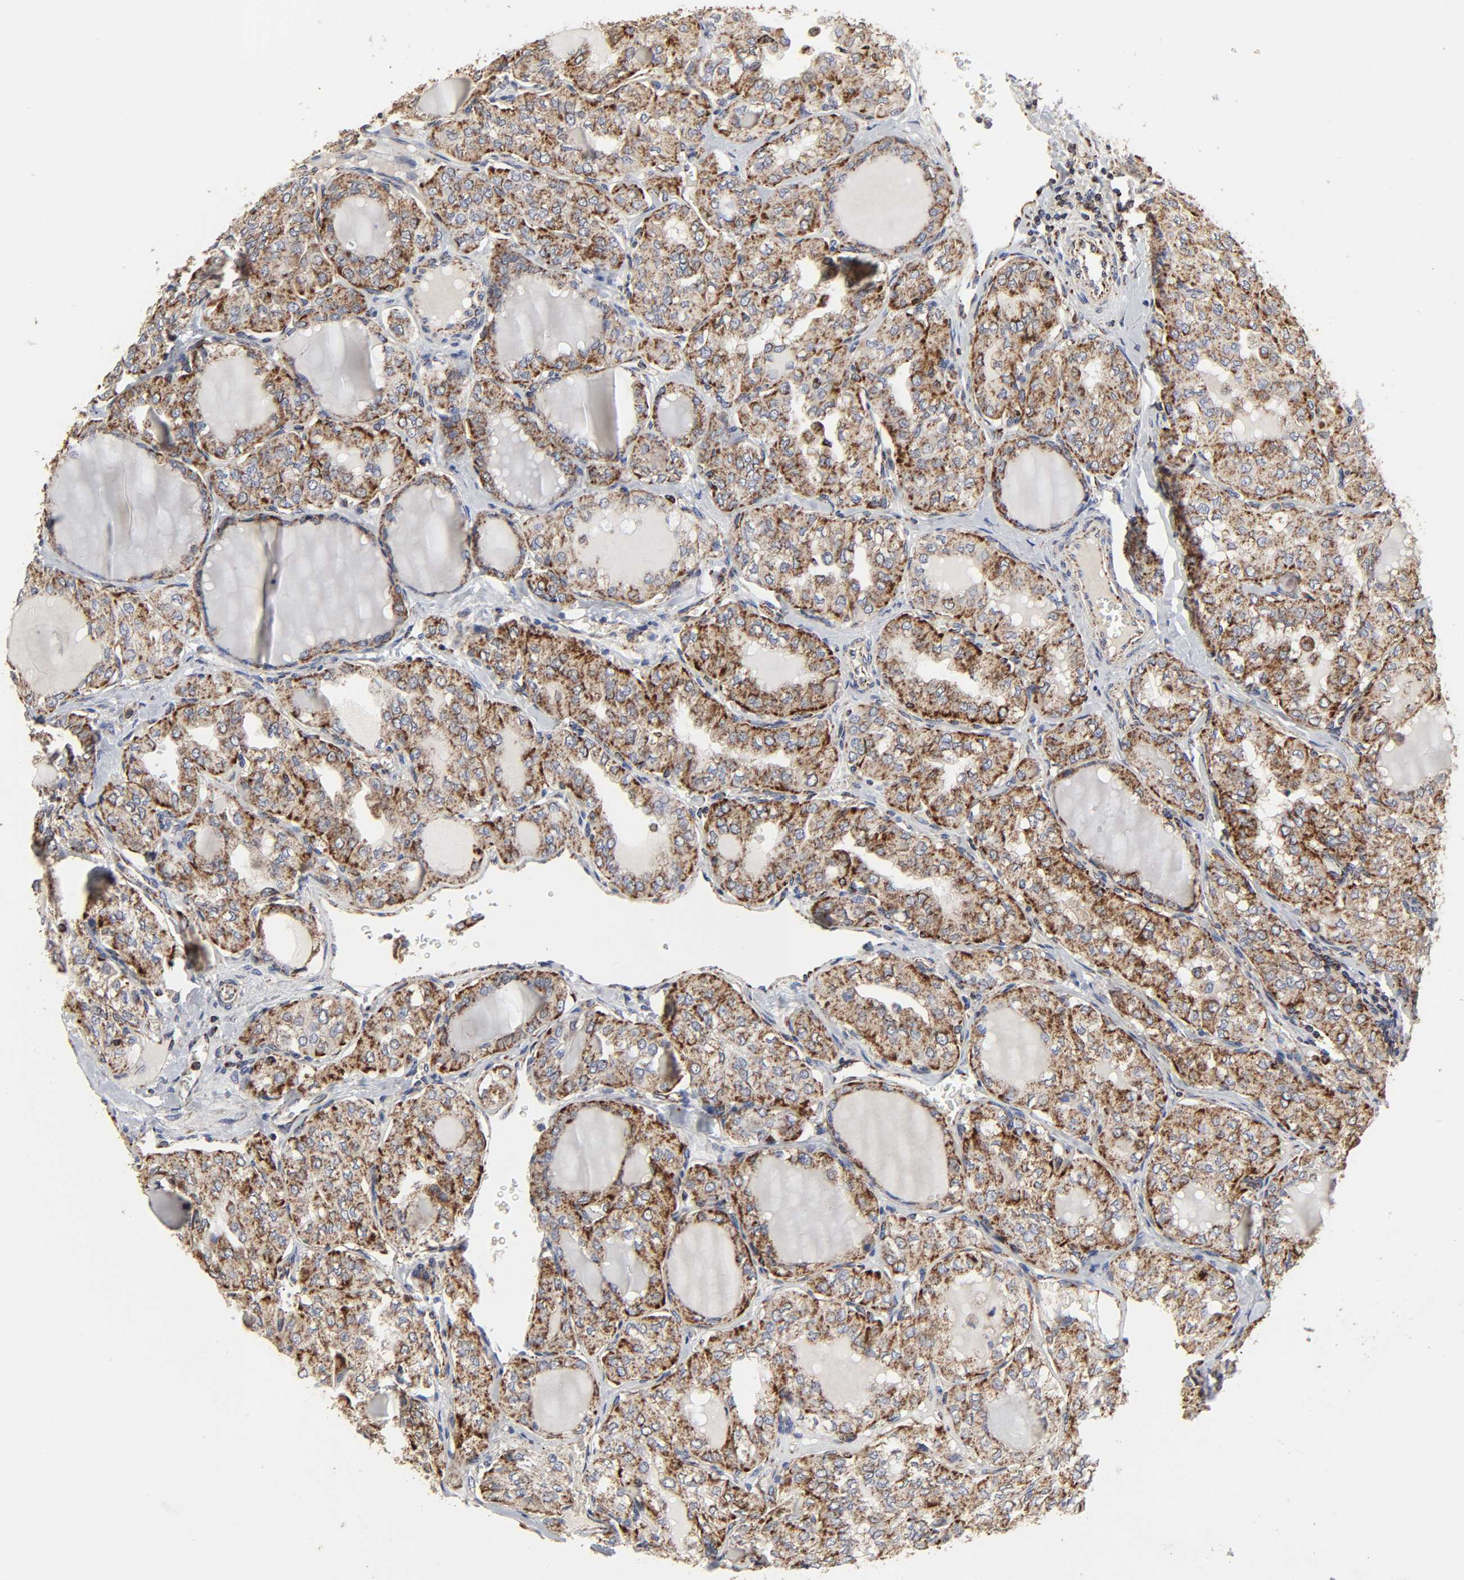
{"staining": {"intensity": "strong", "quantity": ">75%", "location": "cytoplasmic/membranous"}, "tissue": "thyroid cancer", "cell_type": "Tumor cells", "image_type": "cancer", "snomed": [{"axis": "morphology", "description": "Papillary adenocarcinoma, NOS"}, {"axis": "topography", "description": "Thyroid gland"}], "caption": "Protein expression analysis of thyroid cancer (papillary adenocarcinoma) reveals strong cytoplasmic/membranous expression in approximately >75% of tumor cells. The staining is performed using DAB (3,3'-diaminobenzidine) brown chromogen to label protein expression. The nuclei are counter-stained blue using hematoxylin.", "gene": "COX6B1", "patient": {"sex": "male", "age": 20}}